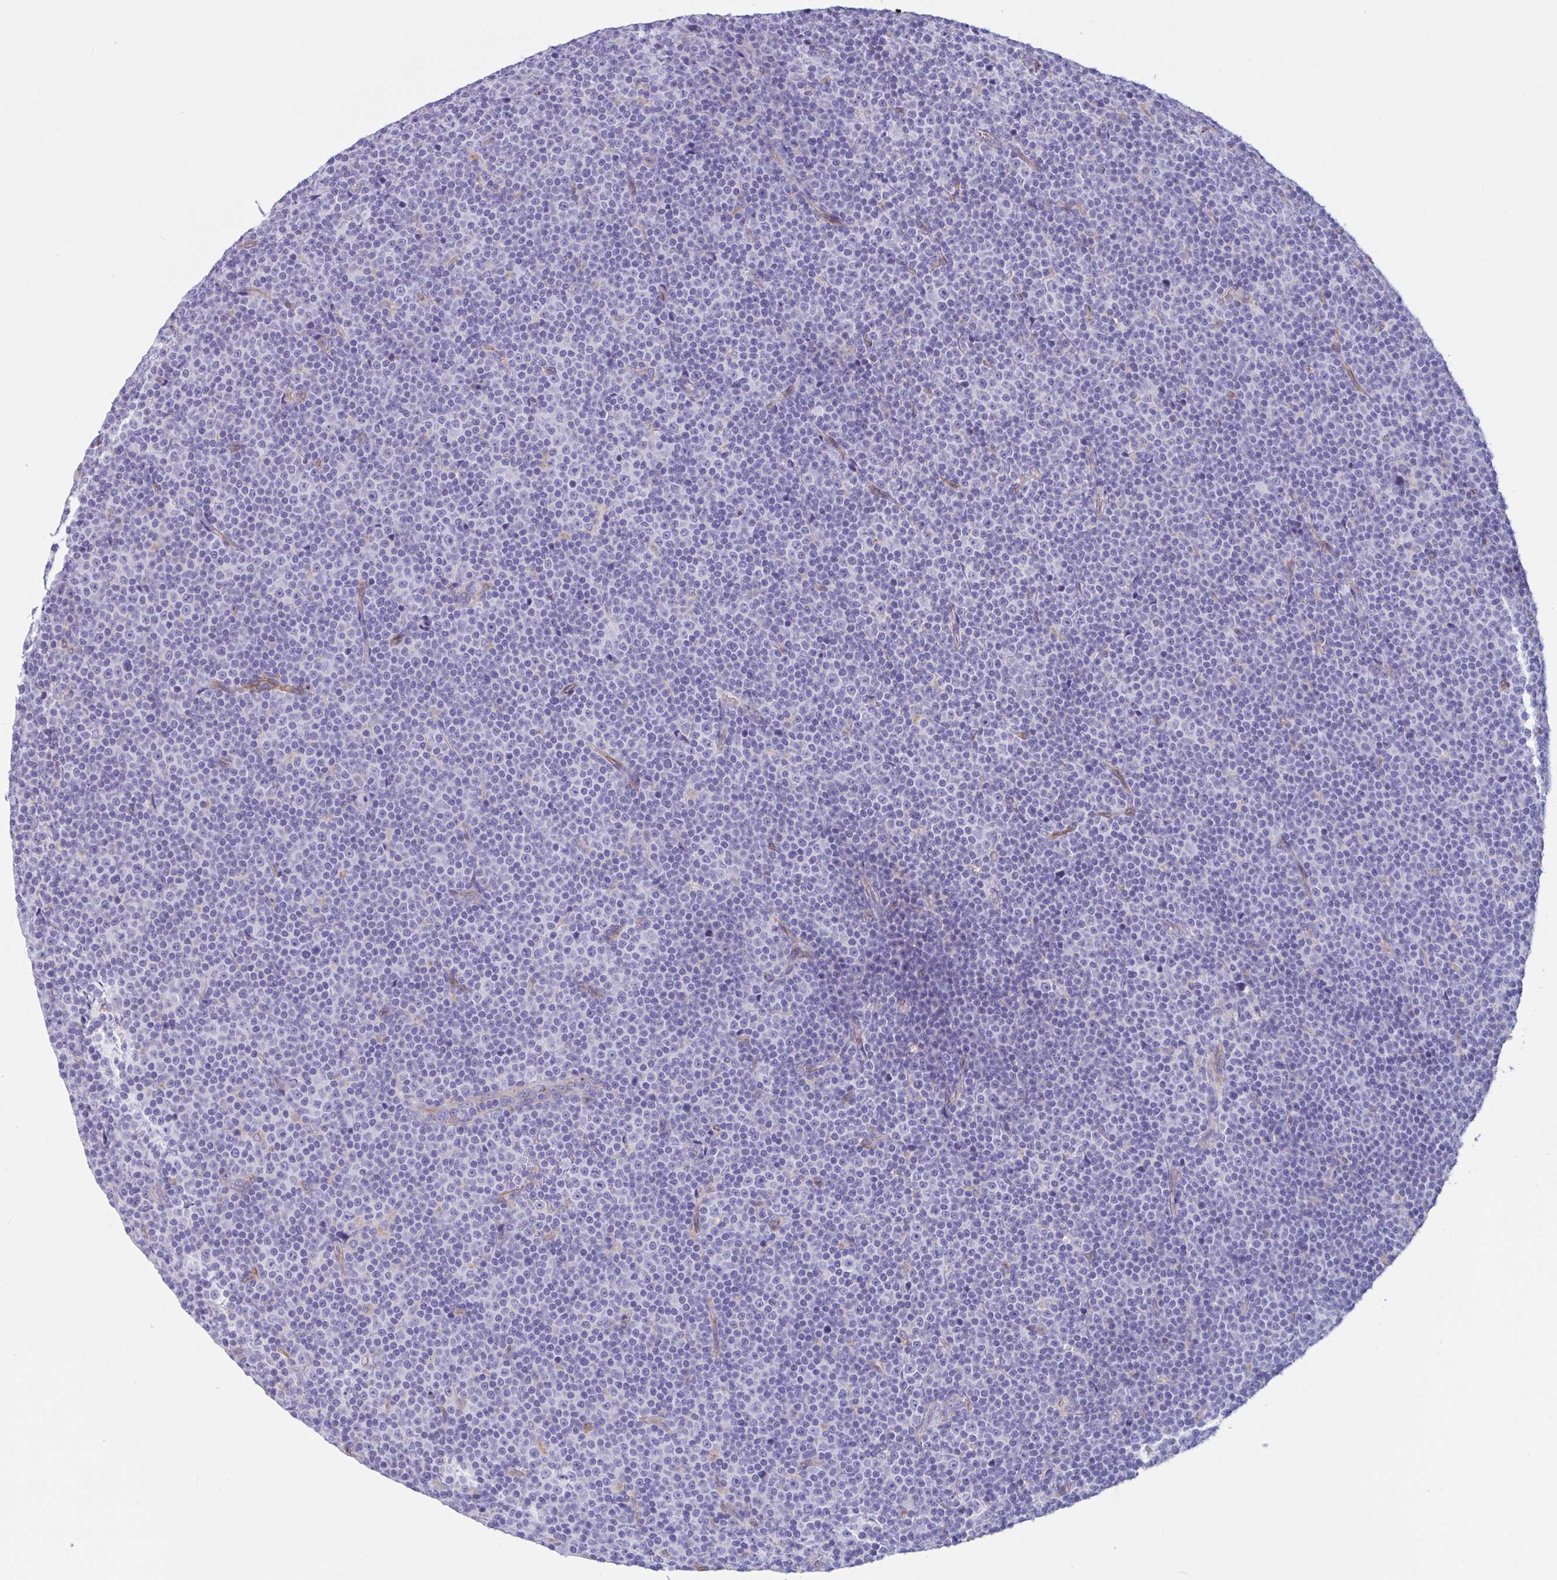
{"staining": {"intensity": "negative", "quantity": "none", "location": "none"}, "tissue": "lymphoma", "cell_type": "Tumor cells", "image_type": "cancer", "snomed": [{"axis": "morphology", "description": "Malignant lymphoma, non-Hodgkin's type, Low grade"}, {"axis": "topography", "description": "Lymph node"}], "caption": "Photomicrograph shows no protein staining in tumor cells of lymphoma tissue. (Stains: DAB immunohistochemistry (IHC) with hematoxylin counter stain, Microscopy: brightfield microscopy at high magnification).", "gene": "RPL22L1", "patient": {"sex": "female", "age": 67}}